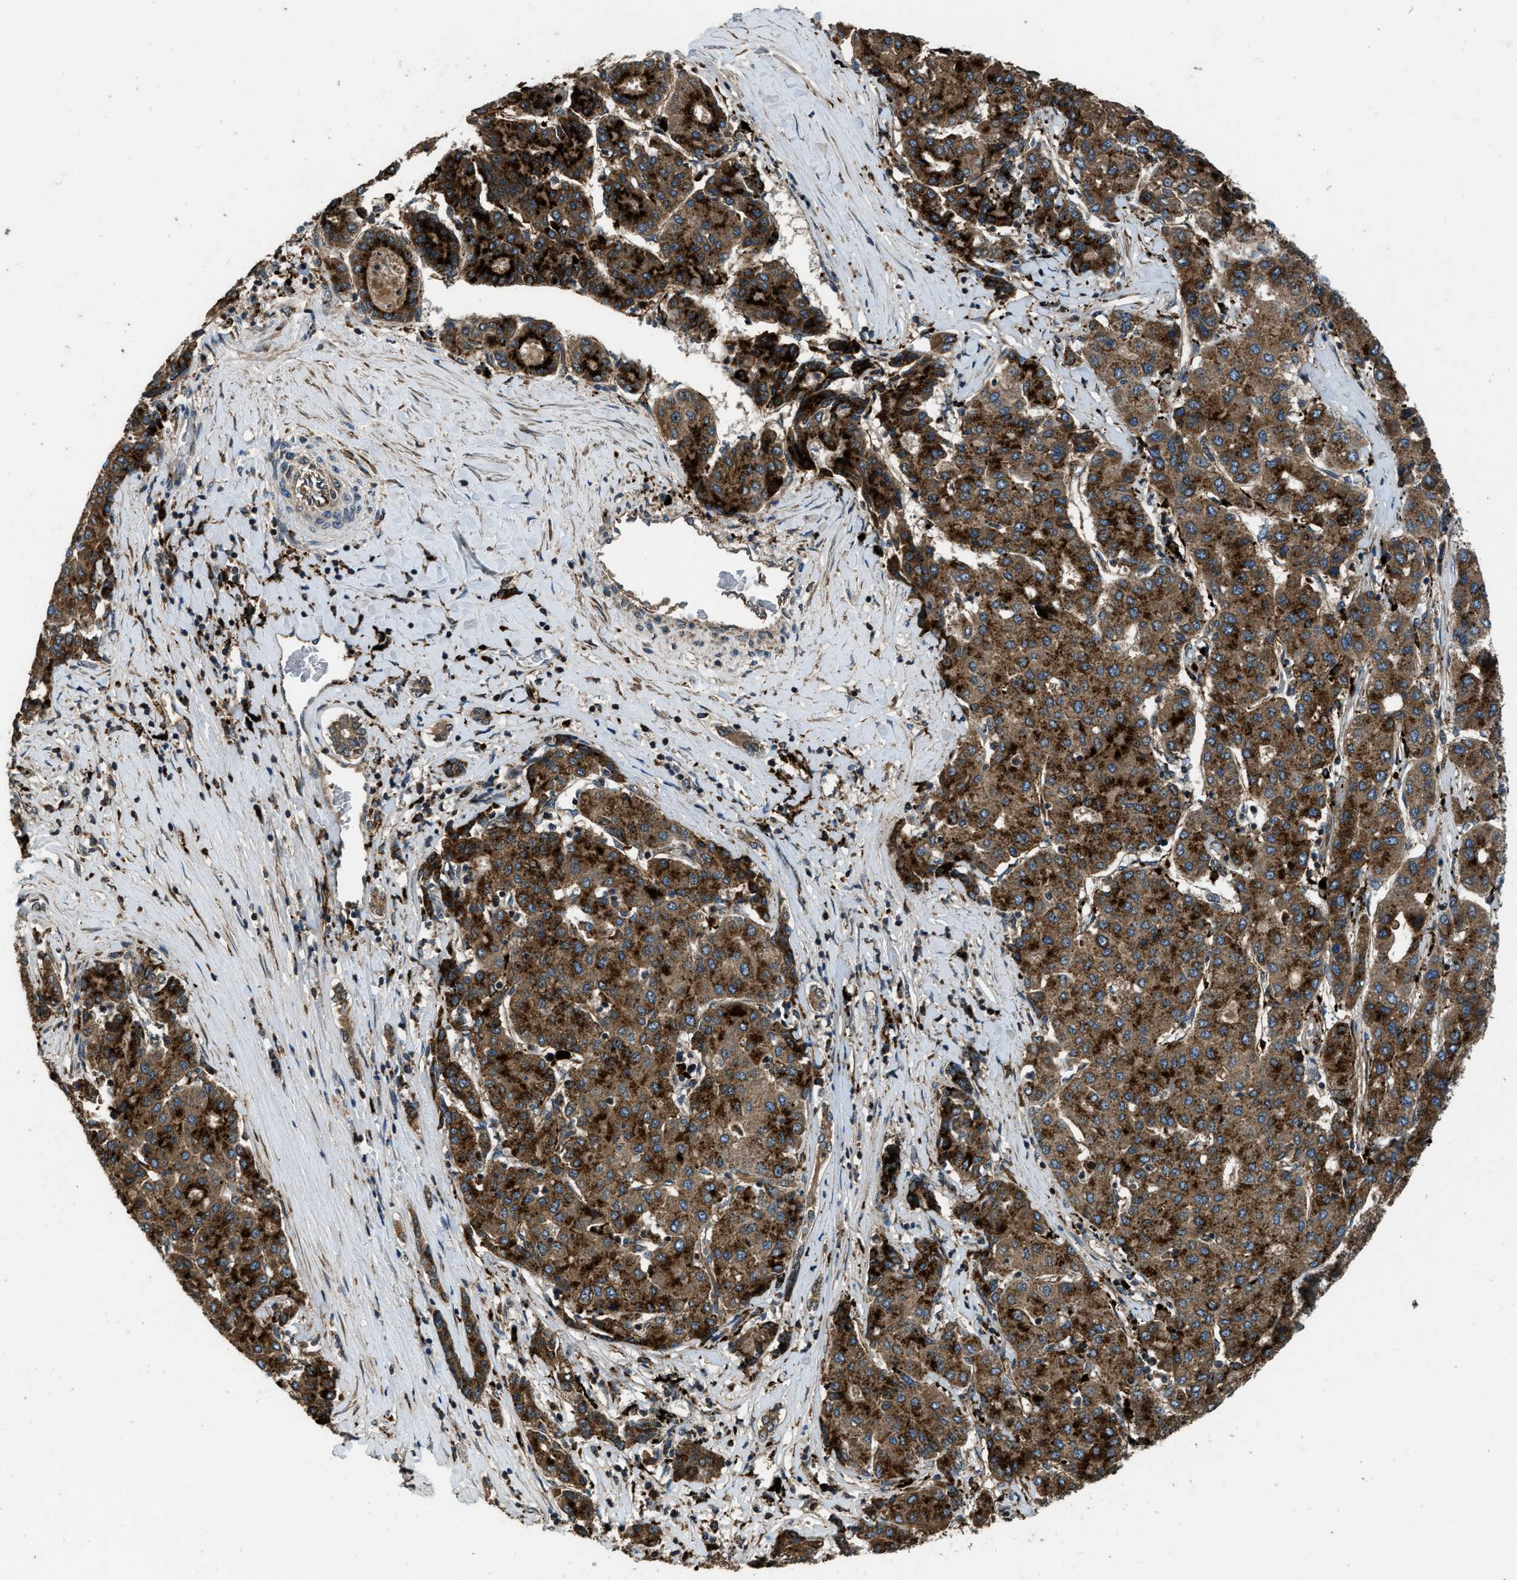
{"staining": {"intensity": "strong", "quantity": ">75%", "location": "cytoplasmic/membranous"}, "tissue": "liver cancer", "cell_type": "Tumor cells", "image_type": "cancer", "snomed": [{"axis": "morphology", "description": "Carcinoma, Hepatocellular, NOS"}, {"axis": "topography", "description": "Liver"}], "caption": "A high-resolution image shows immunohistochemistry staining of liver cancer (hepatocellular carcinoma), which reveals strong cytoplasmic/membranous expression in about >75% of tumor cells.", "gene": "GGH", "patient": {"sex": "male", "age": 65}}